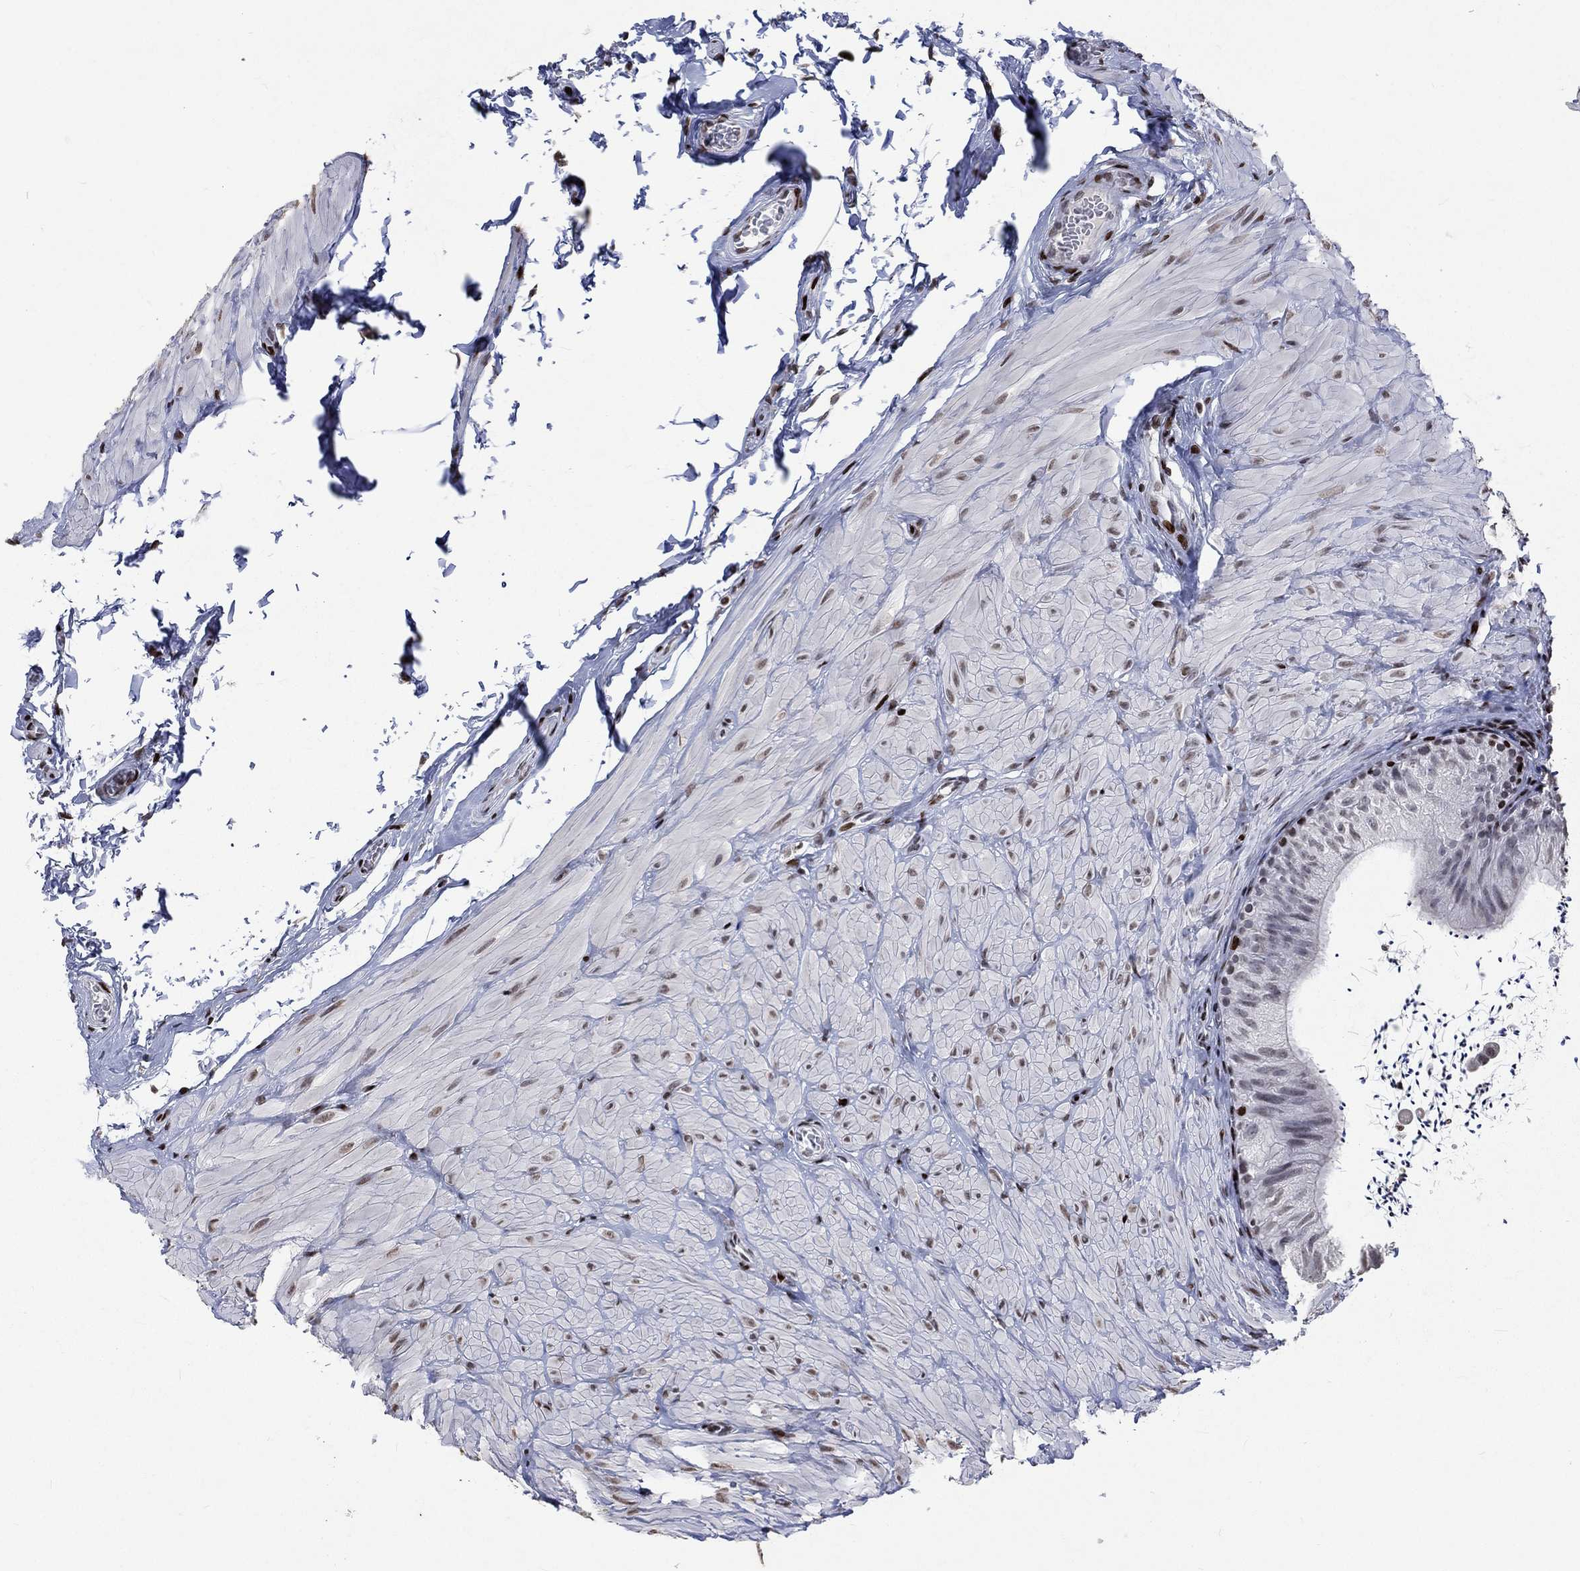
{"staining": {"intensity": "strong", "quantity": "<25%", "location": "nuclear"}, "tissue": "epididymis", "cell_type": "Glandular cells", "image_type": "normal", "snomed": [{"axis": "morphology", "description": "Normal tissue, NOS"}, {"axis": "topography", "description": "Epididymis"}], "caption": "Epididymis was stained to show a protein in brown. There is medium levels of strong nuclear expression in approximately <25% of glandular cells. Using DAB (brown) and hematoxylin (blue) stains, captured at high magnification using brightfield microscopy.", "gene": "SRSF3", "patient": {"sex": "male", "age": 32}}